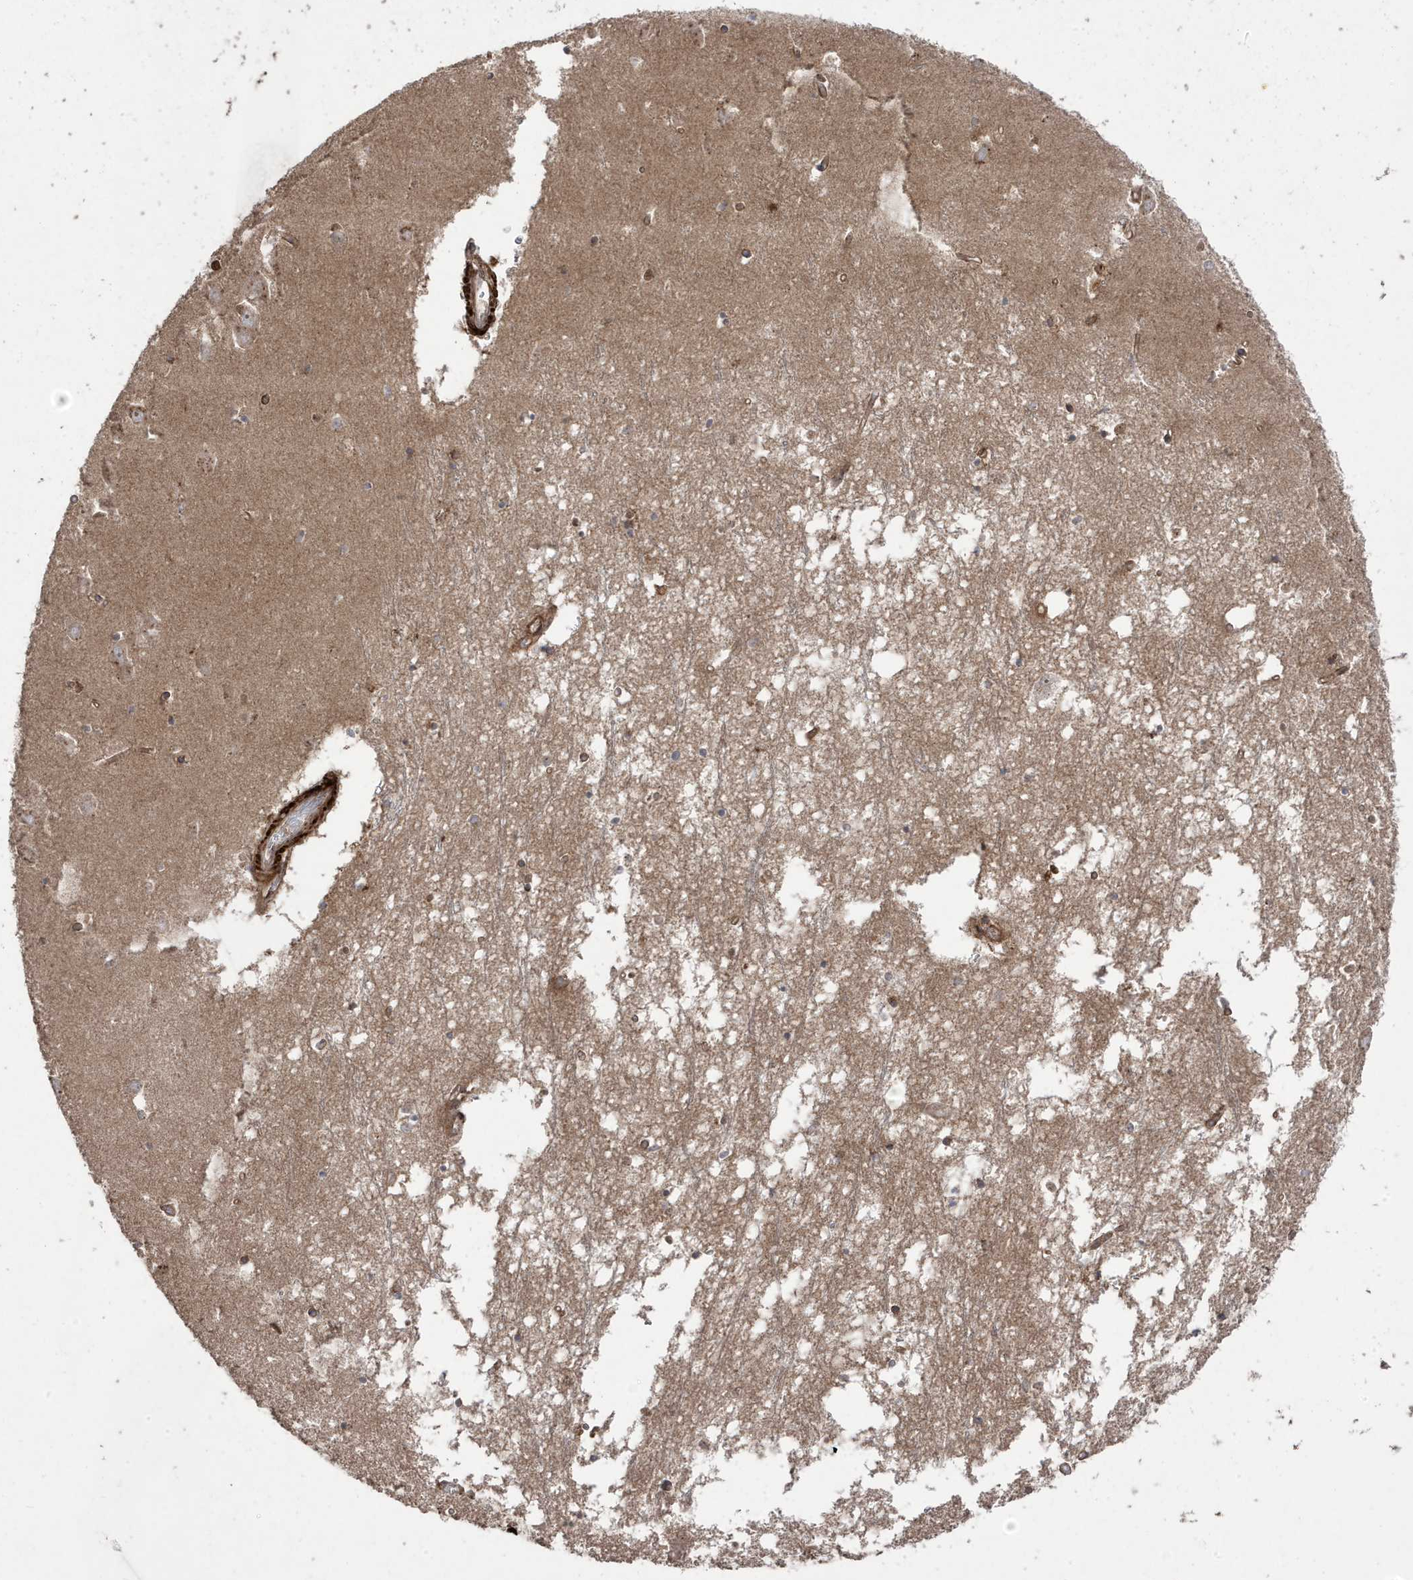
{"staining": {"intensity": "moderate", "quantity": "25%-75%", "location": "cytoplasmic/membranous,nuclear"}, "tissue": "hippocampus", "cell_type": "Glial cells", "image_type": "normal", "snomed": [{"axis": "morphology", "description": "Normal tissue, NOS"}, {"axis": "topography", "description": "Hippocampus"}], "caption": "A brown stain labels moderate cytoplasmic/membranous,nuclear staining of a protein in glial cells of unremarkable hippocampus. The staining is performed using DAB brown chromogen to label protein expression. The nuclei are counter-stained blue using hematoxylin.", "gene": "CETN3", "patient": {"sex": "male", "age": 70}}